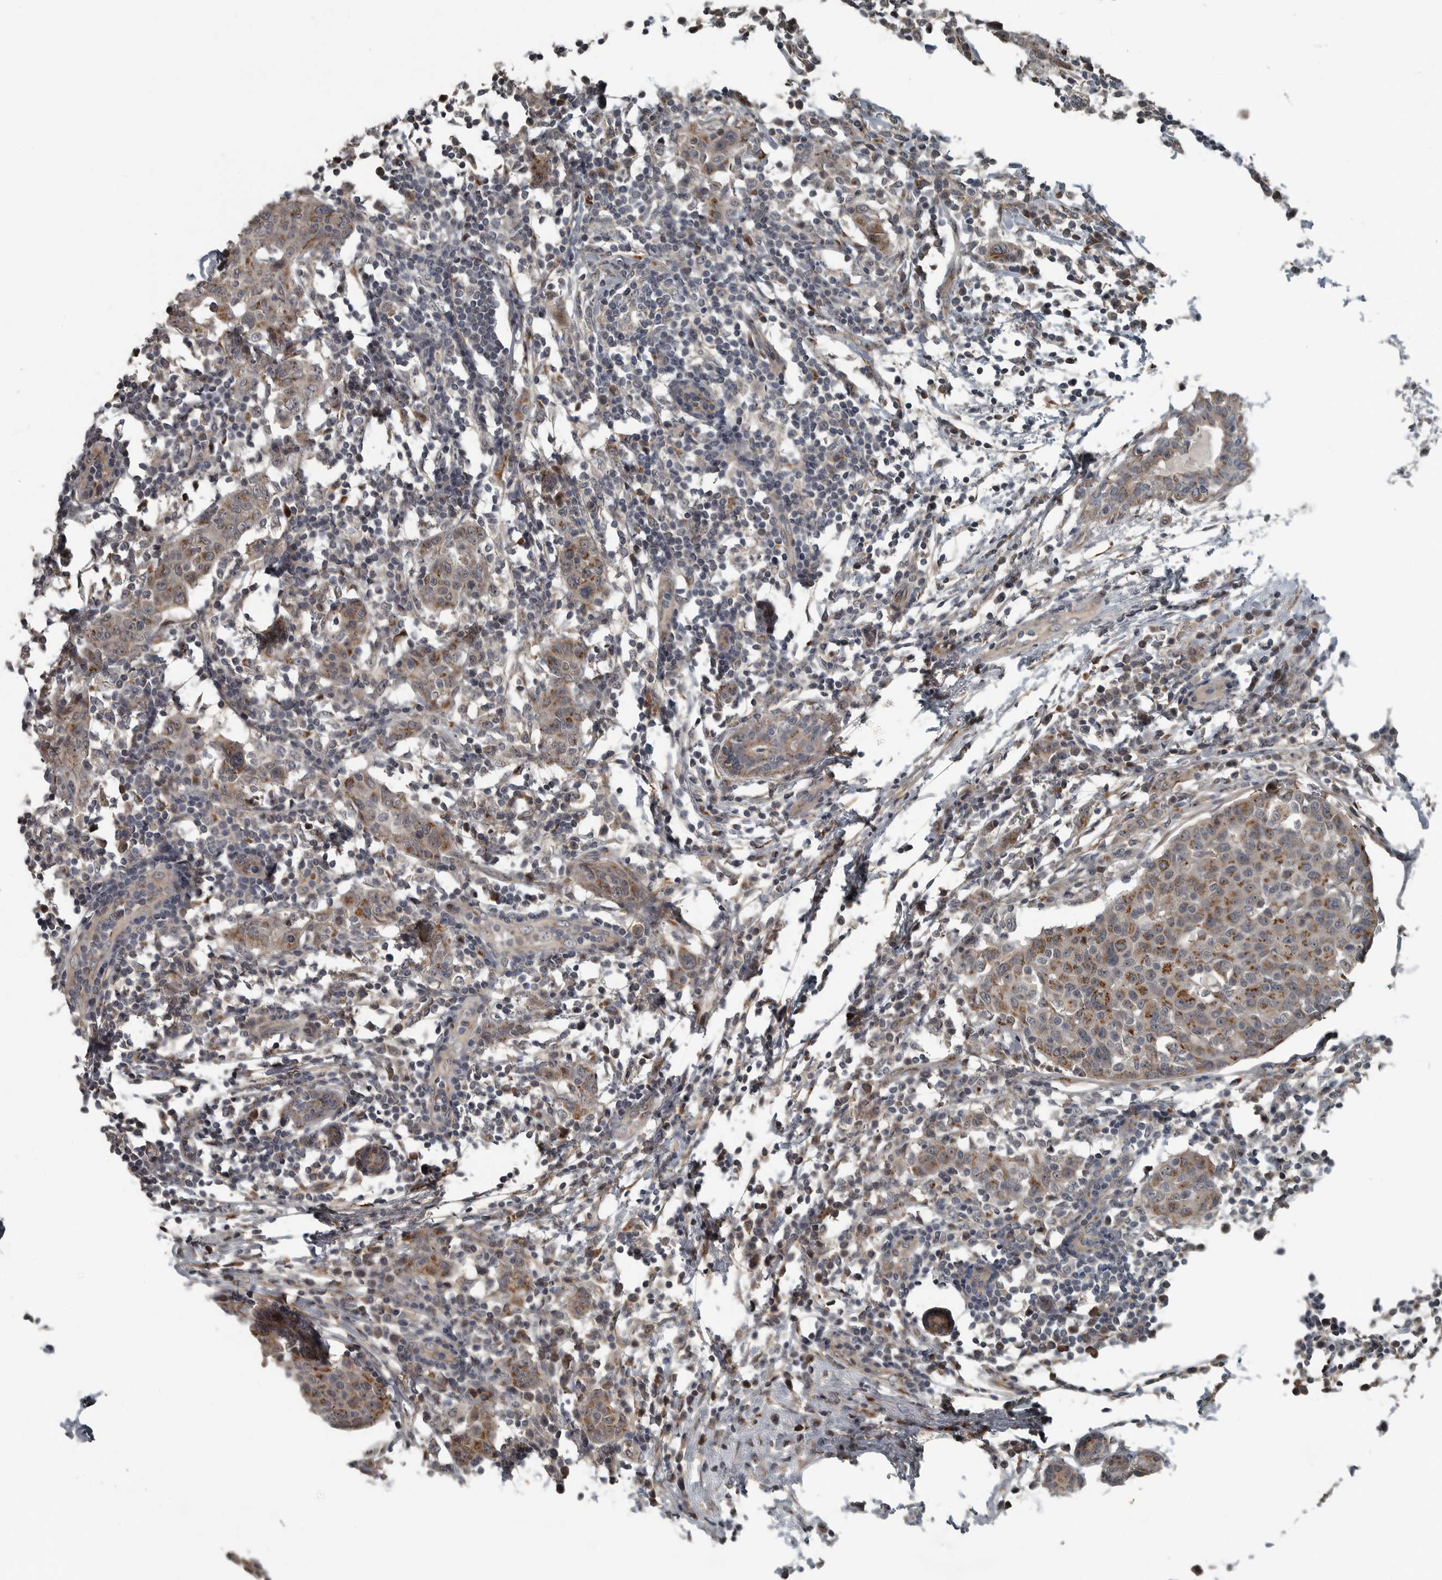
{"staining": {"intensity": "moderate", "quantity": ">75%", "location": "cytoplasmic/membranous"}, "tissue": "breast cancer", "cell_type": "Tumor cells", "image_type": "cancer", "snomed": [{"axis": "morphology", "description": "Normal tissue, NOS"}, {"axis": "morphology", "description": "Duct carcinoma"}, {"axis": "topography", "description": "Breast"}], "caption": "Intraductal carcinoma (breast) stained with immunohistochemistry shows moderate cytoplasmic/membranous positivity in about >75% of tumor cells.", "gene": "ZNF345", "patient": {"sex": "female", "age": 37}}